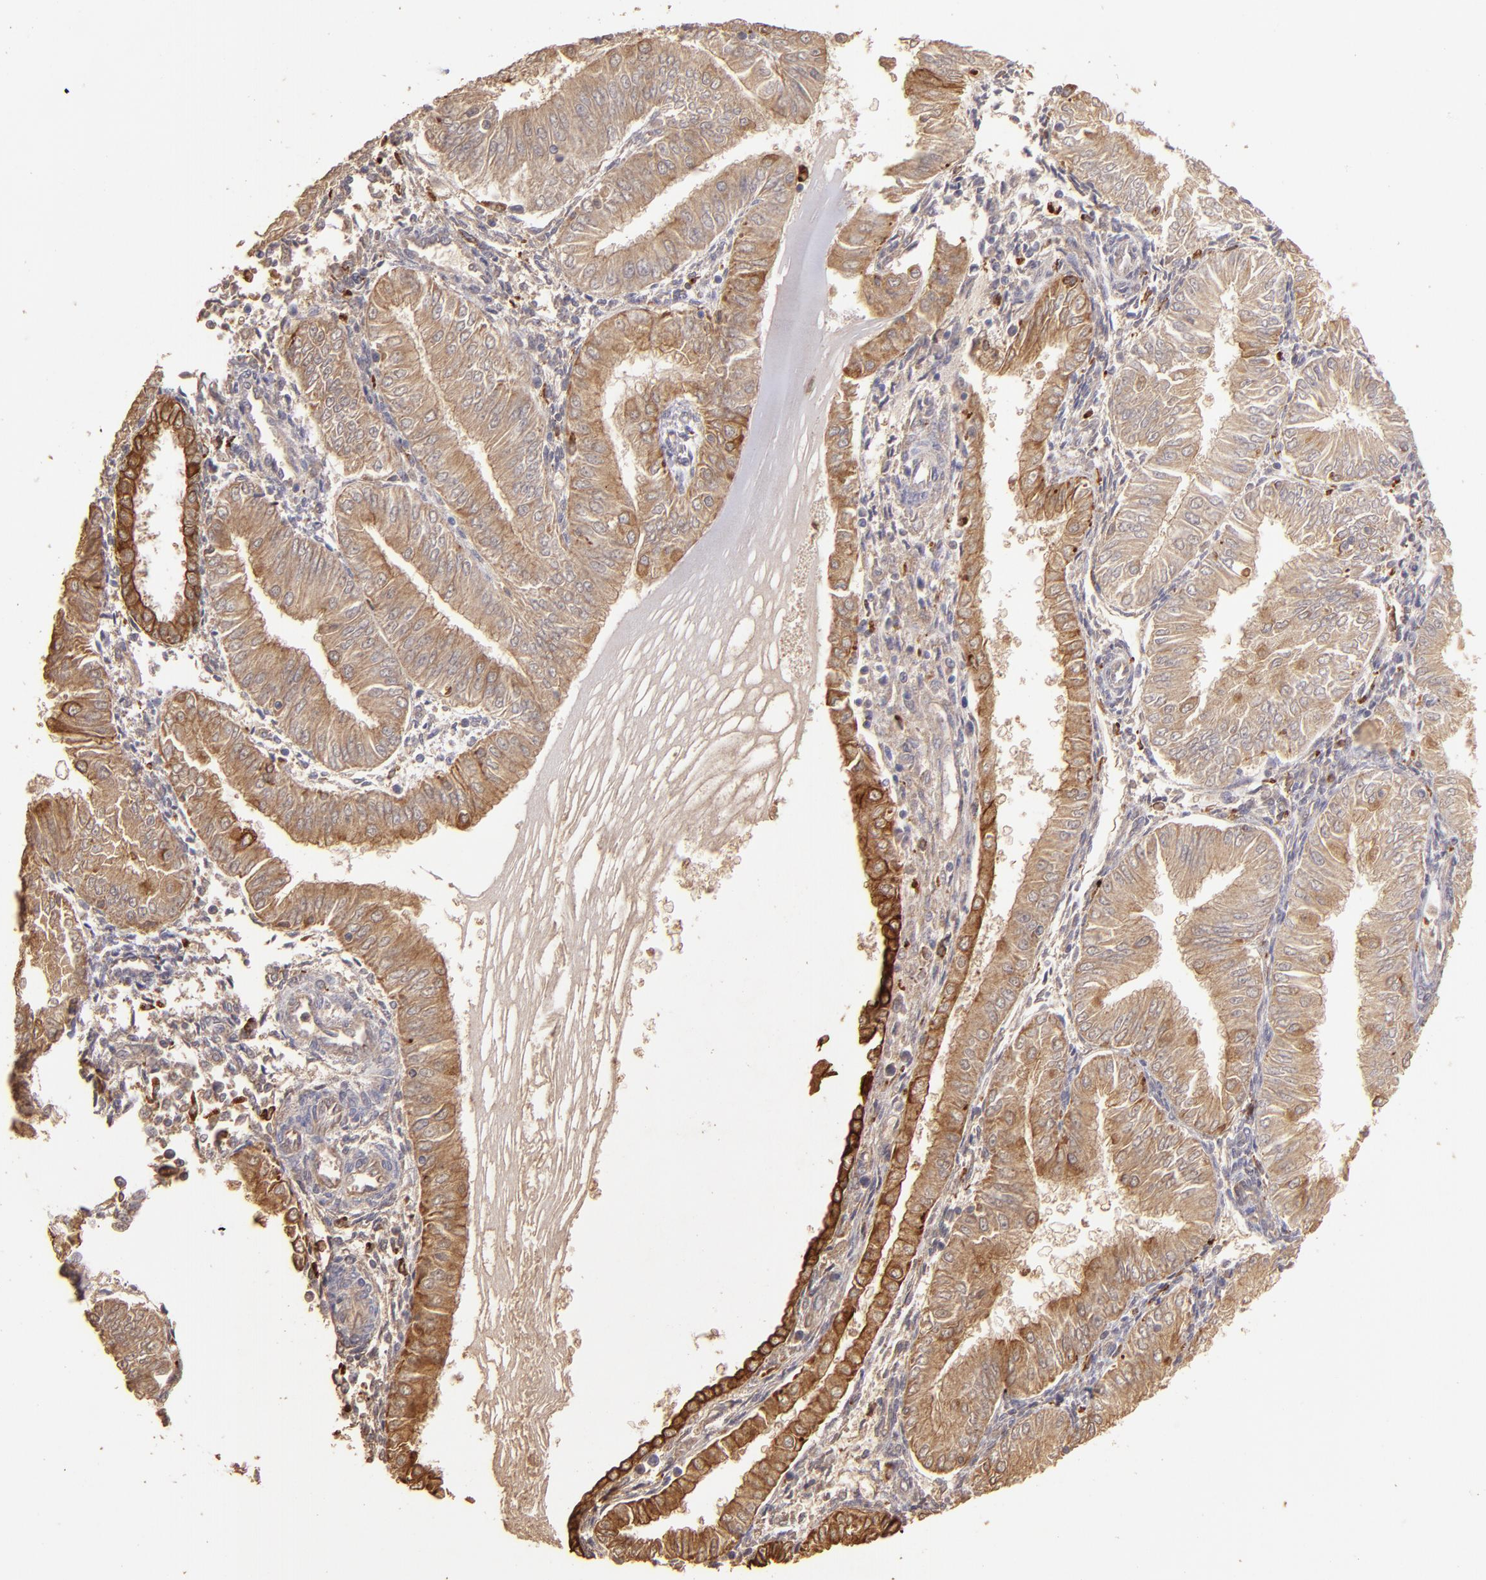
{"staining": {"intensity": "moderate", "quantity": ">75%", "location": "cytoplasmic/membranous"}, "tissue": "endometrial cancer", "cell_type": "Tumor cells", "image_type": "cancer", "snomed": [{"axis": "morphology", "description": "Adenocarcinoma, NOS"}, {"axis": "topography", "description": "Endometrium"}], "caption": "Immunohistochemical staining of human adenocarcinoma (endometrial) shows medium levels of moderate cytoplasmic/membranous staining in about >75% of tumor cells.", "gene": "SRRD", "patient": {"sex": "female", "age": 53}}